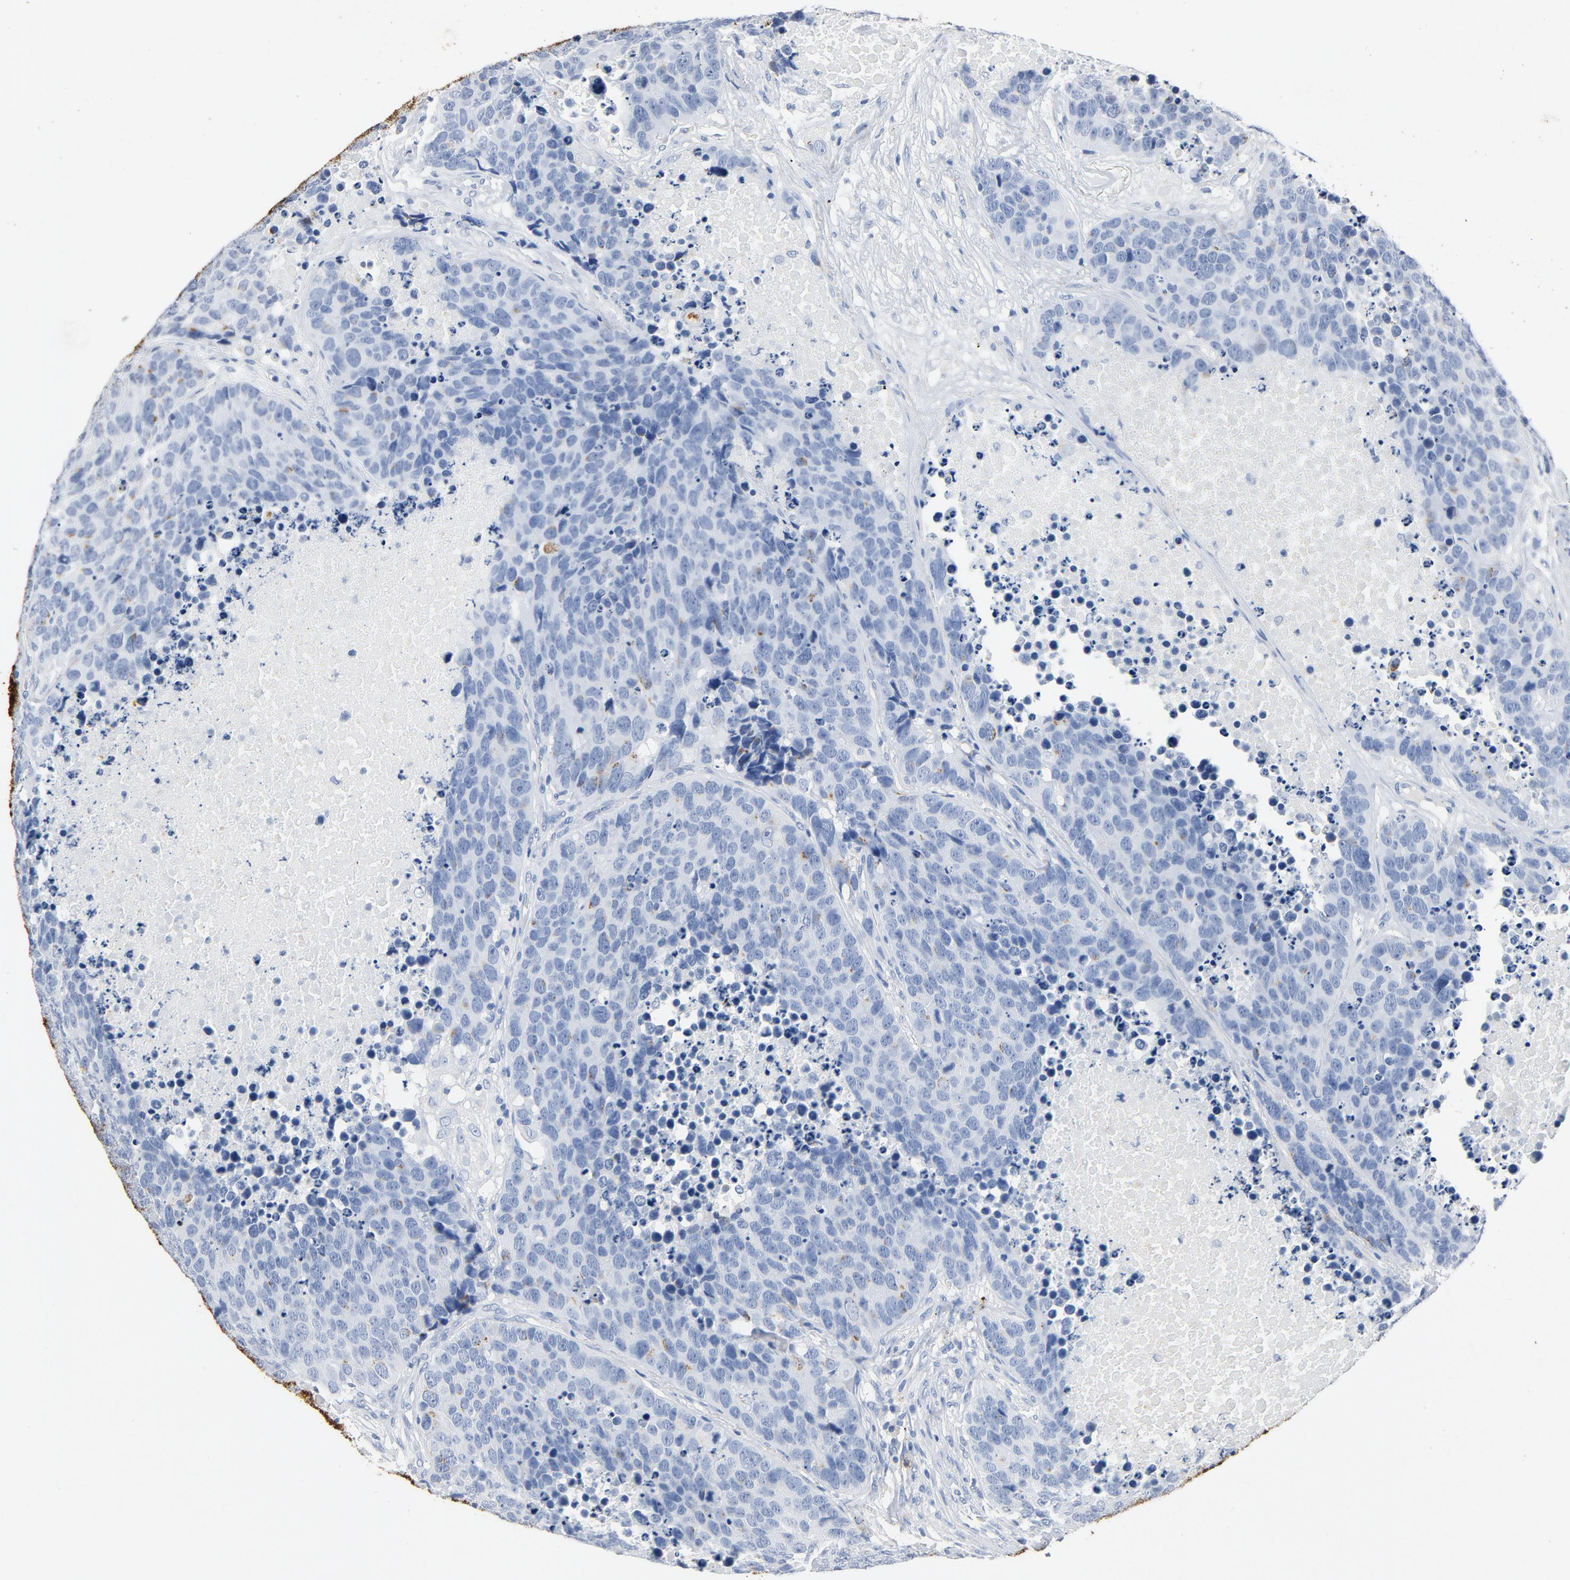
{"staining": {"intensity": "weak", "quantity": "<25%", "location": "cytoplasmic/membranous"}, "tissue": "carcinoid", "cell_type": "Tumor cells", "image_type": "cancer", "snomed": [{"axis": "morphology", "description": "Carcinoid, malignant, NOS"}, {"axis": "topography", "description": "Lung"}], "caption": "Human carcinoid stained for a protein using IHC demonstrates no positivity in tumor cells.", "gene": "PTPRB", "patient": {"sex": "male", "age": 60}}